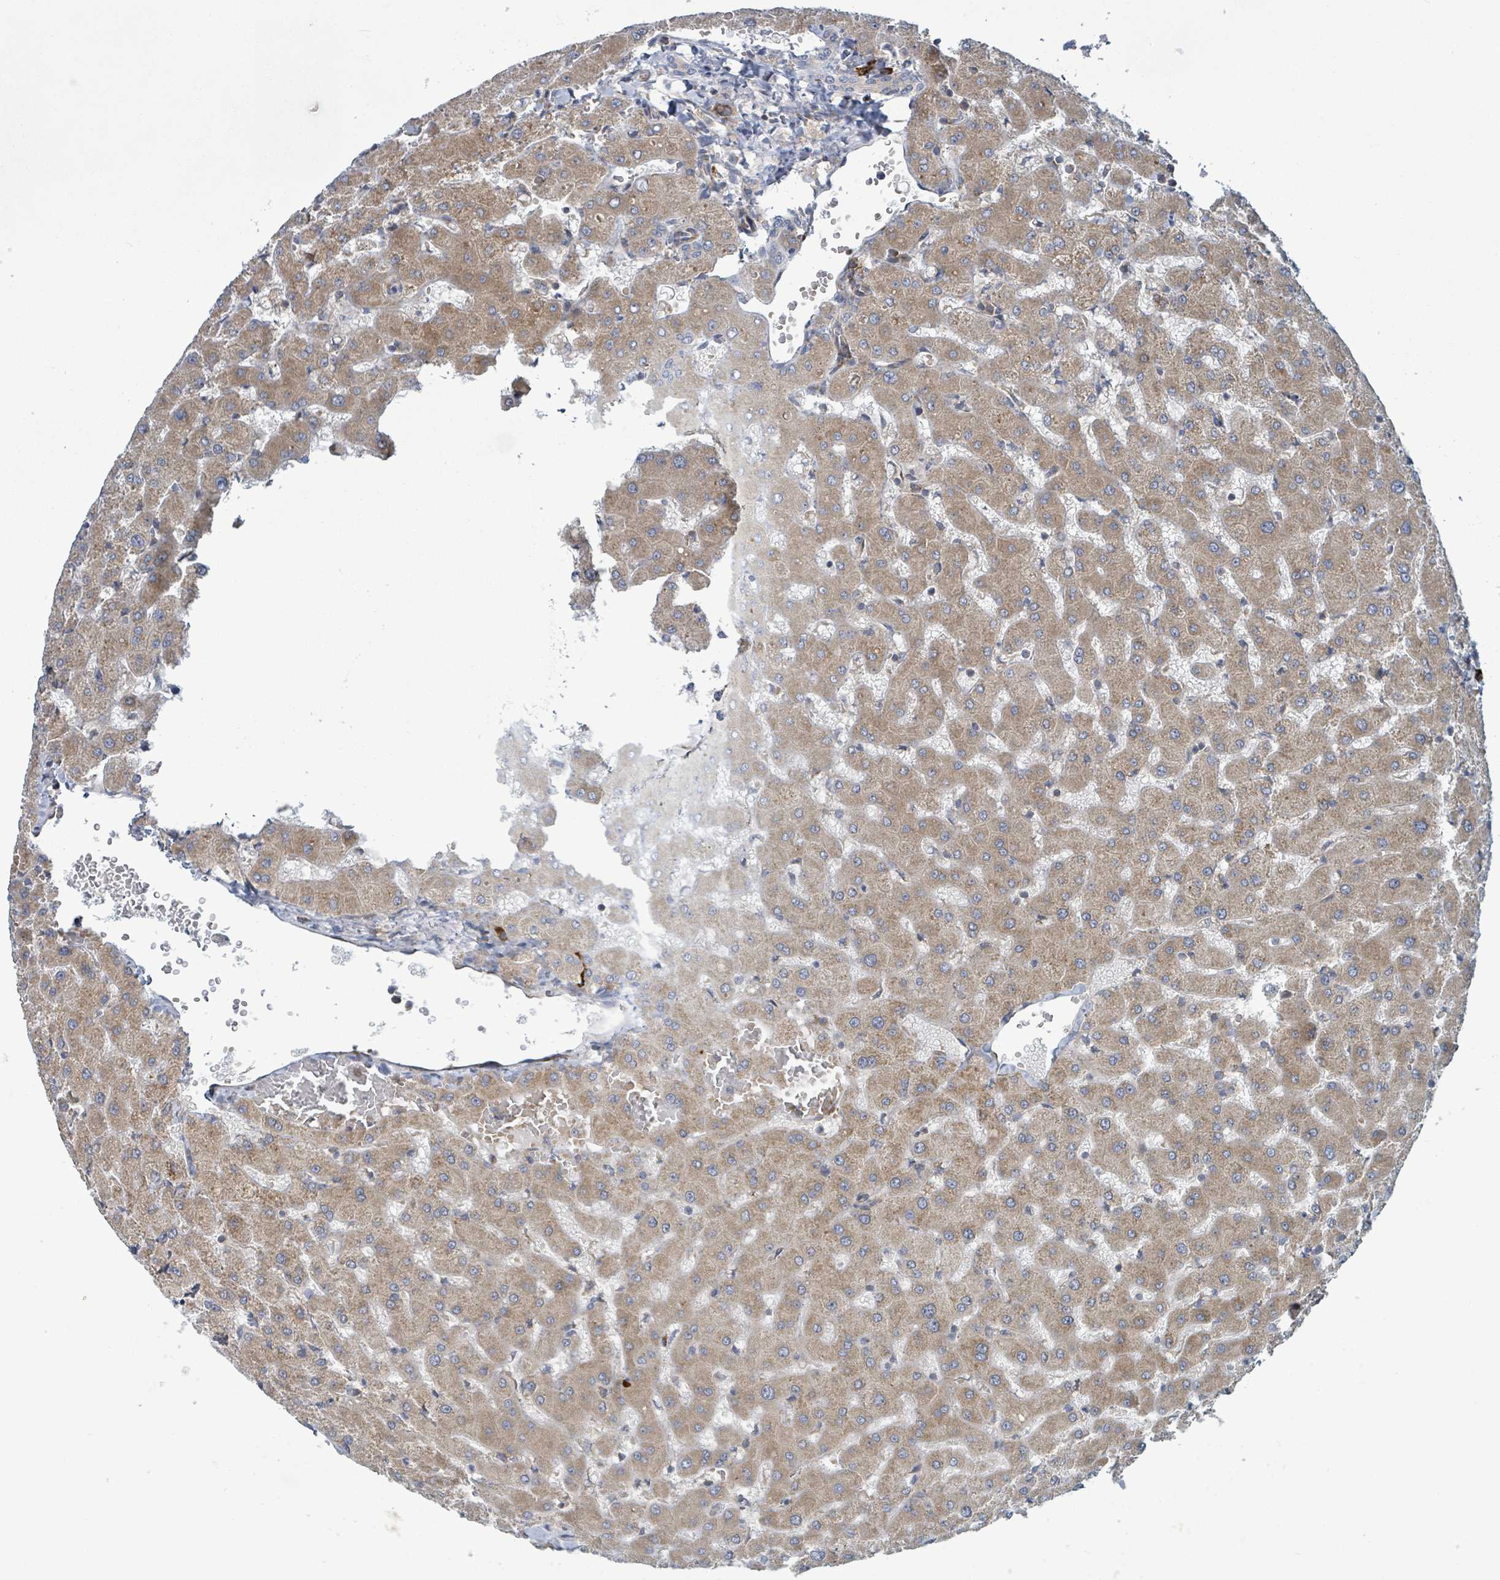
{"staining": {"intensity": "negative", "quantity": "none", "location": "none"}, "tissue": "liver", "cell_type": "Cholangiocytes", "image_type": "normal", "snomed": [{"axis": "morphology", "description": "Normal tissue, NOS"}, {"axis": "topography", "description": "Liver"}], "caption": "Immunohistochemistry (IHC) of unremarkable liver displays no staining in cholangiocytes.", "gene": "OR51E1", "patient": {"sex": "female", "age": 63}}